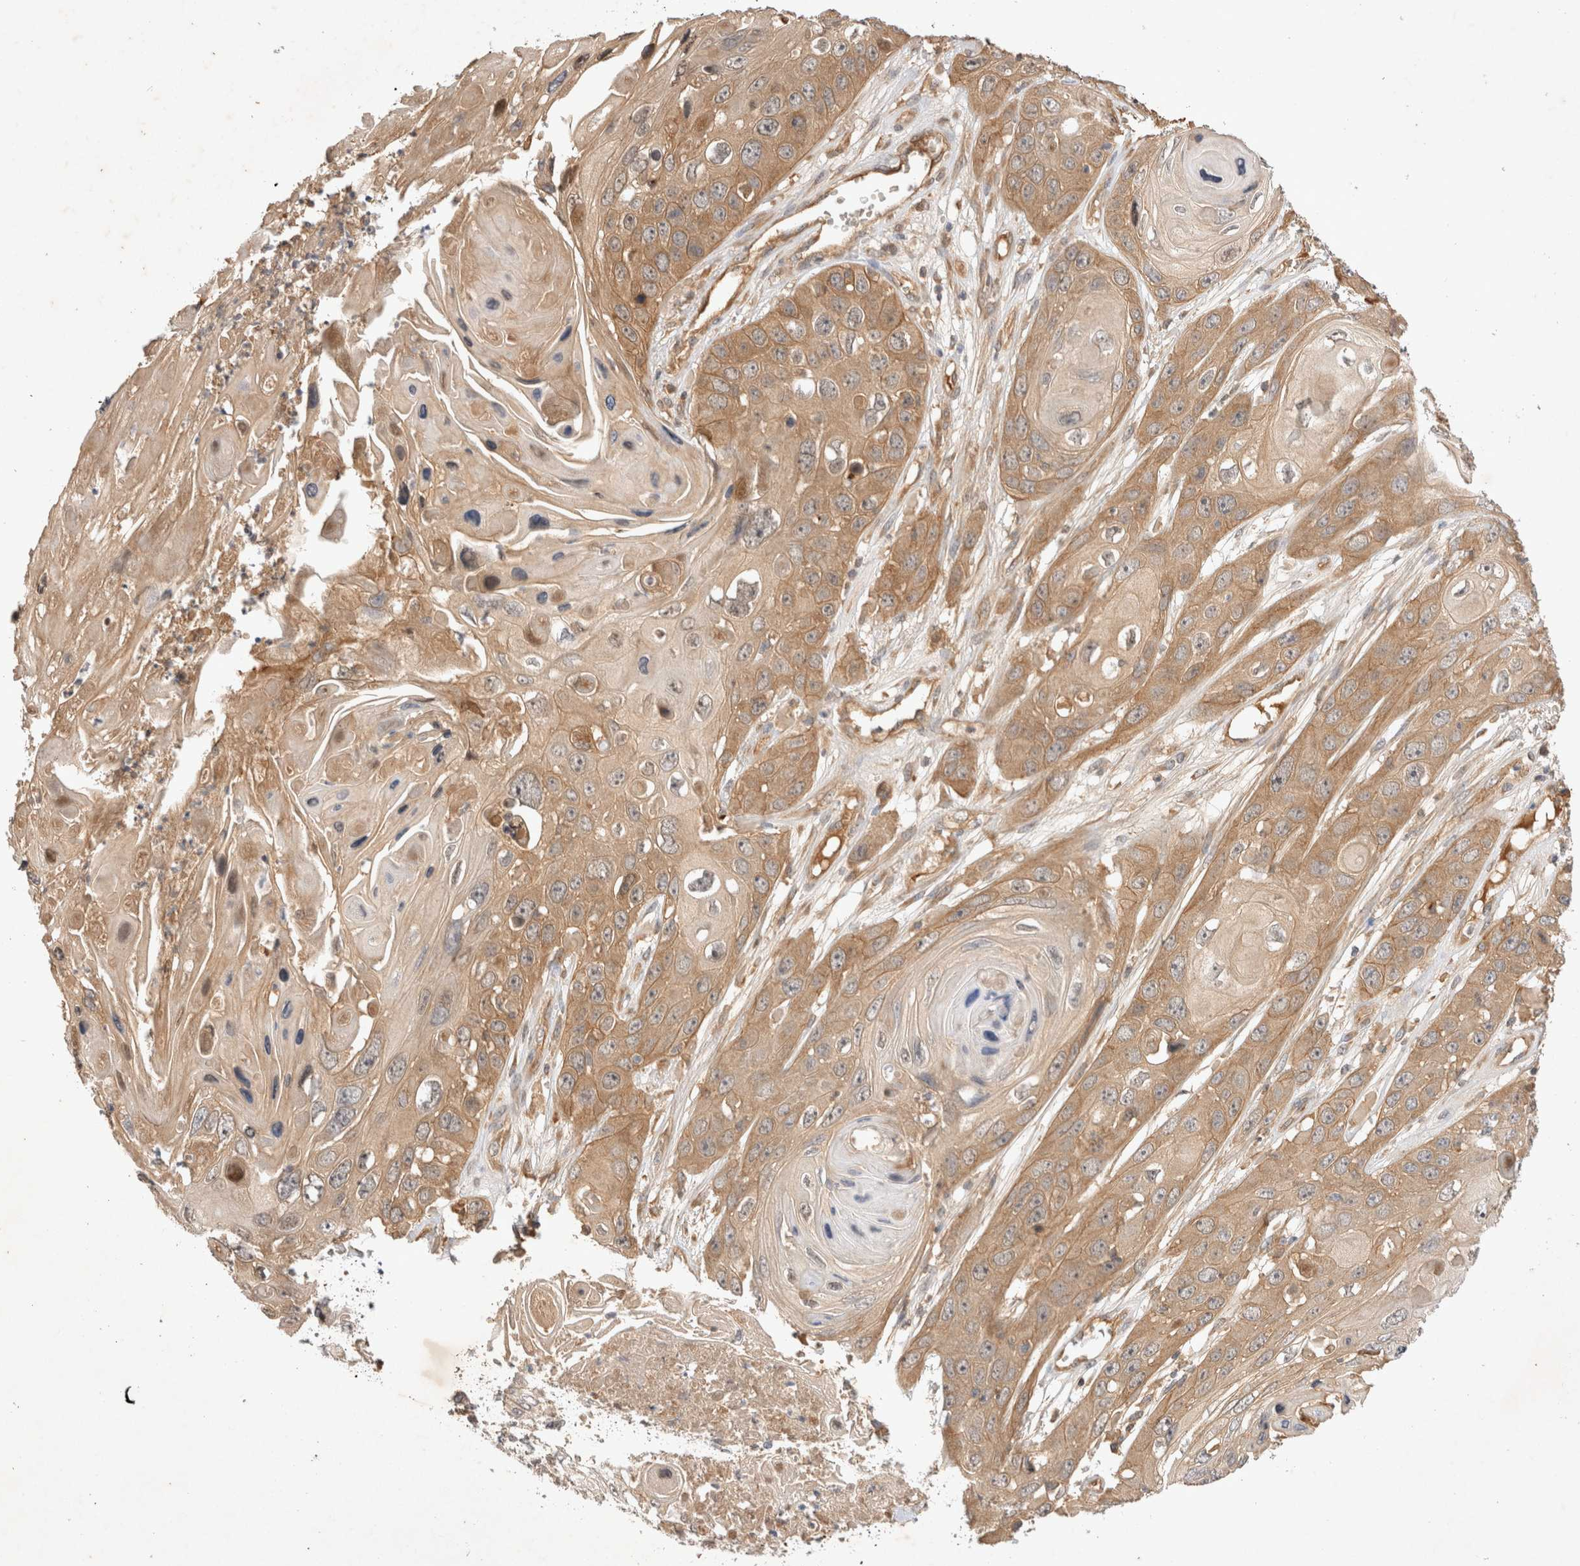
{"staining": {"intensity": "moderate", "quantity": ">75%", "location": "cytoplasmic/membranous"}, "tissue": "skin cancer", "cell_type": "Tumor cells", "image_type": "cancer", "snomed": [{"axis": "morphology", "description": "Squamous cell carcinoma, NOS"}, {"axis": "topography", "description": "Skin"}], "caption": "High-power microscopy captured an IHC histopathology image of skin cancer, revealing moderate cytoplasmic/membranous positivity in approximately >75% of tumor cells. The protein of interest is shown in brown color, while the nuclei are stained blue.", "gene": "YES1", "patient": {"sex": "male", "age": 55}}